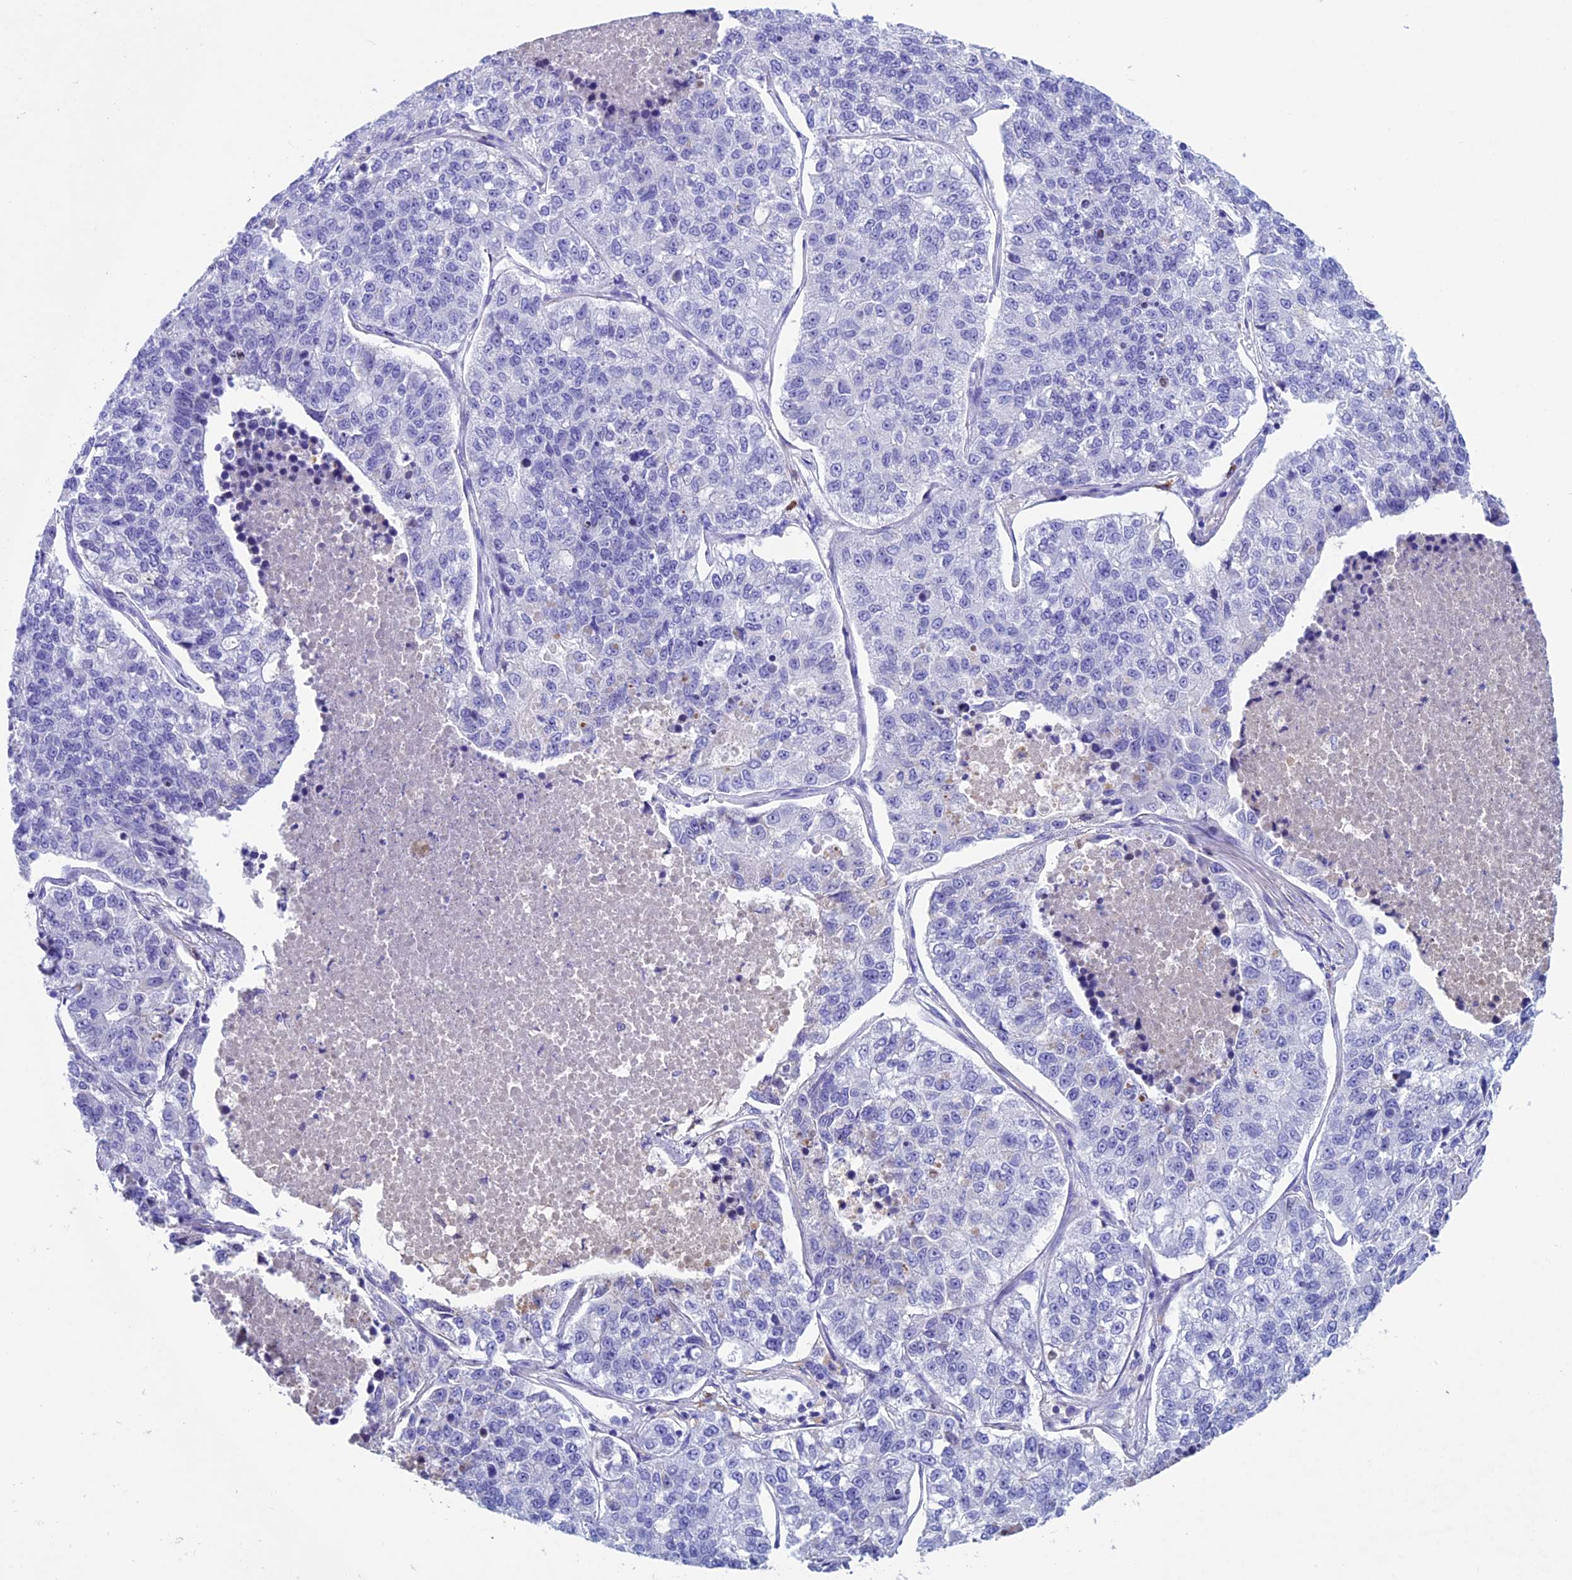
{"staining": {"intensity": "negative", "quantity": "none", "location": "none"}, "tissue": "lung cancer", "cell_type": "Tumor cells", "image_type": "cancer", "snomed": [{"axis": "morphology", "description": "Adenocarcinoma, NOS"}, {"axis": "topography", "description": "Lung"}], "caption": "Human lung cancer stained for a protein using immunohistochemistry displays no staining in tumor cells.", "gene": "IGSF6", "patient": {"sex": "male", "age": 49}}